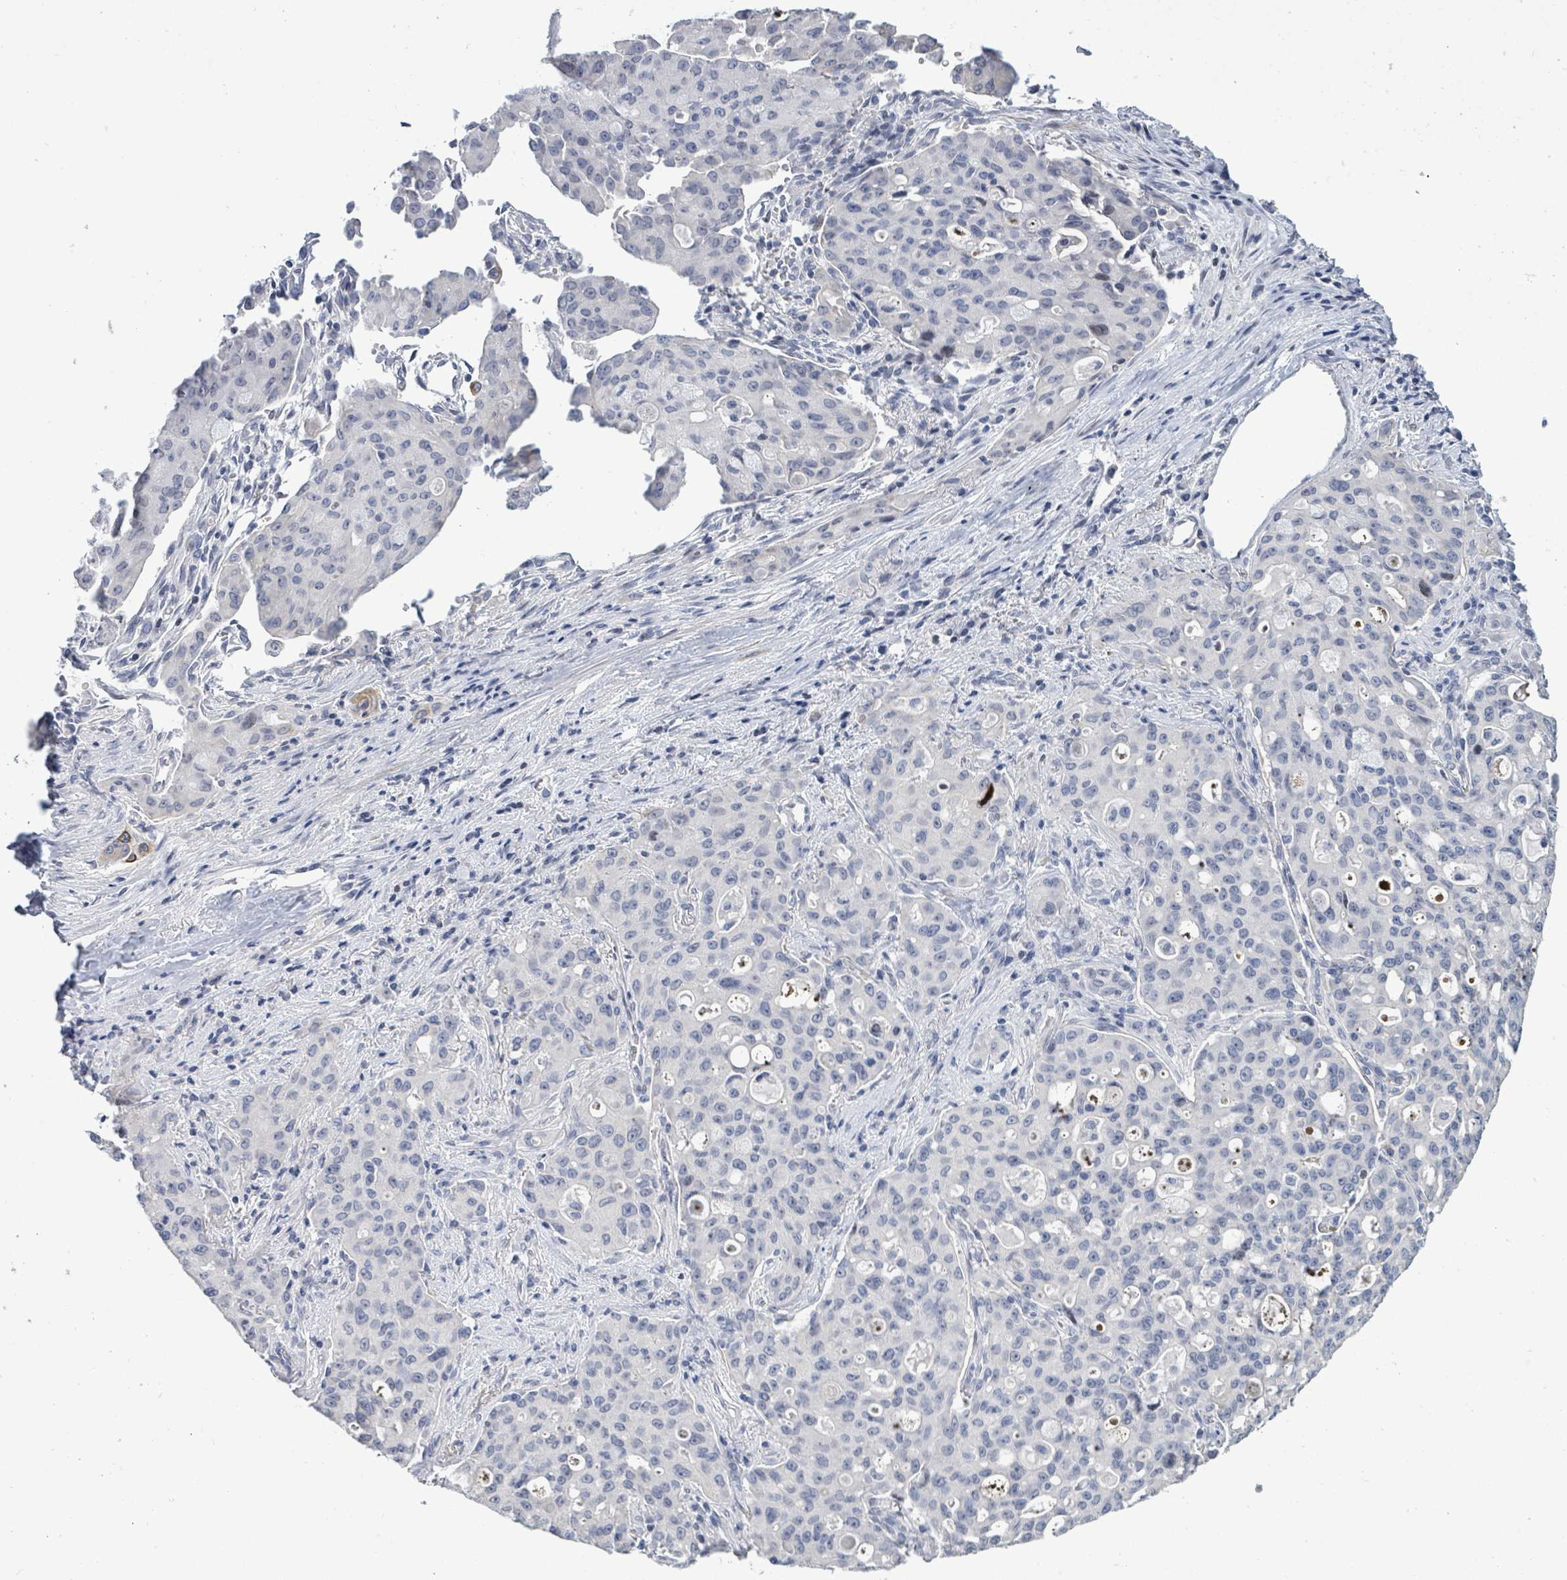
{"staining": {"intensity": "negative", "quantity": "none", "location": "none"}, "tissue": "lung cancer", "cell_type": "Tumor cells", "image_type": "cancer", "snomed": [{"axis": "morphology", "description": "Adenocarcinoma, NOS"}, {"axis": "topography", "description": "Lung"}], "caption": "An image of adenocarcinoma (lung) stained for a protein reveals no brown staining in tumor cells.", "gene": "NTN3", "patient": {"sex": "female", "age": 44}}